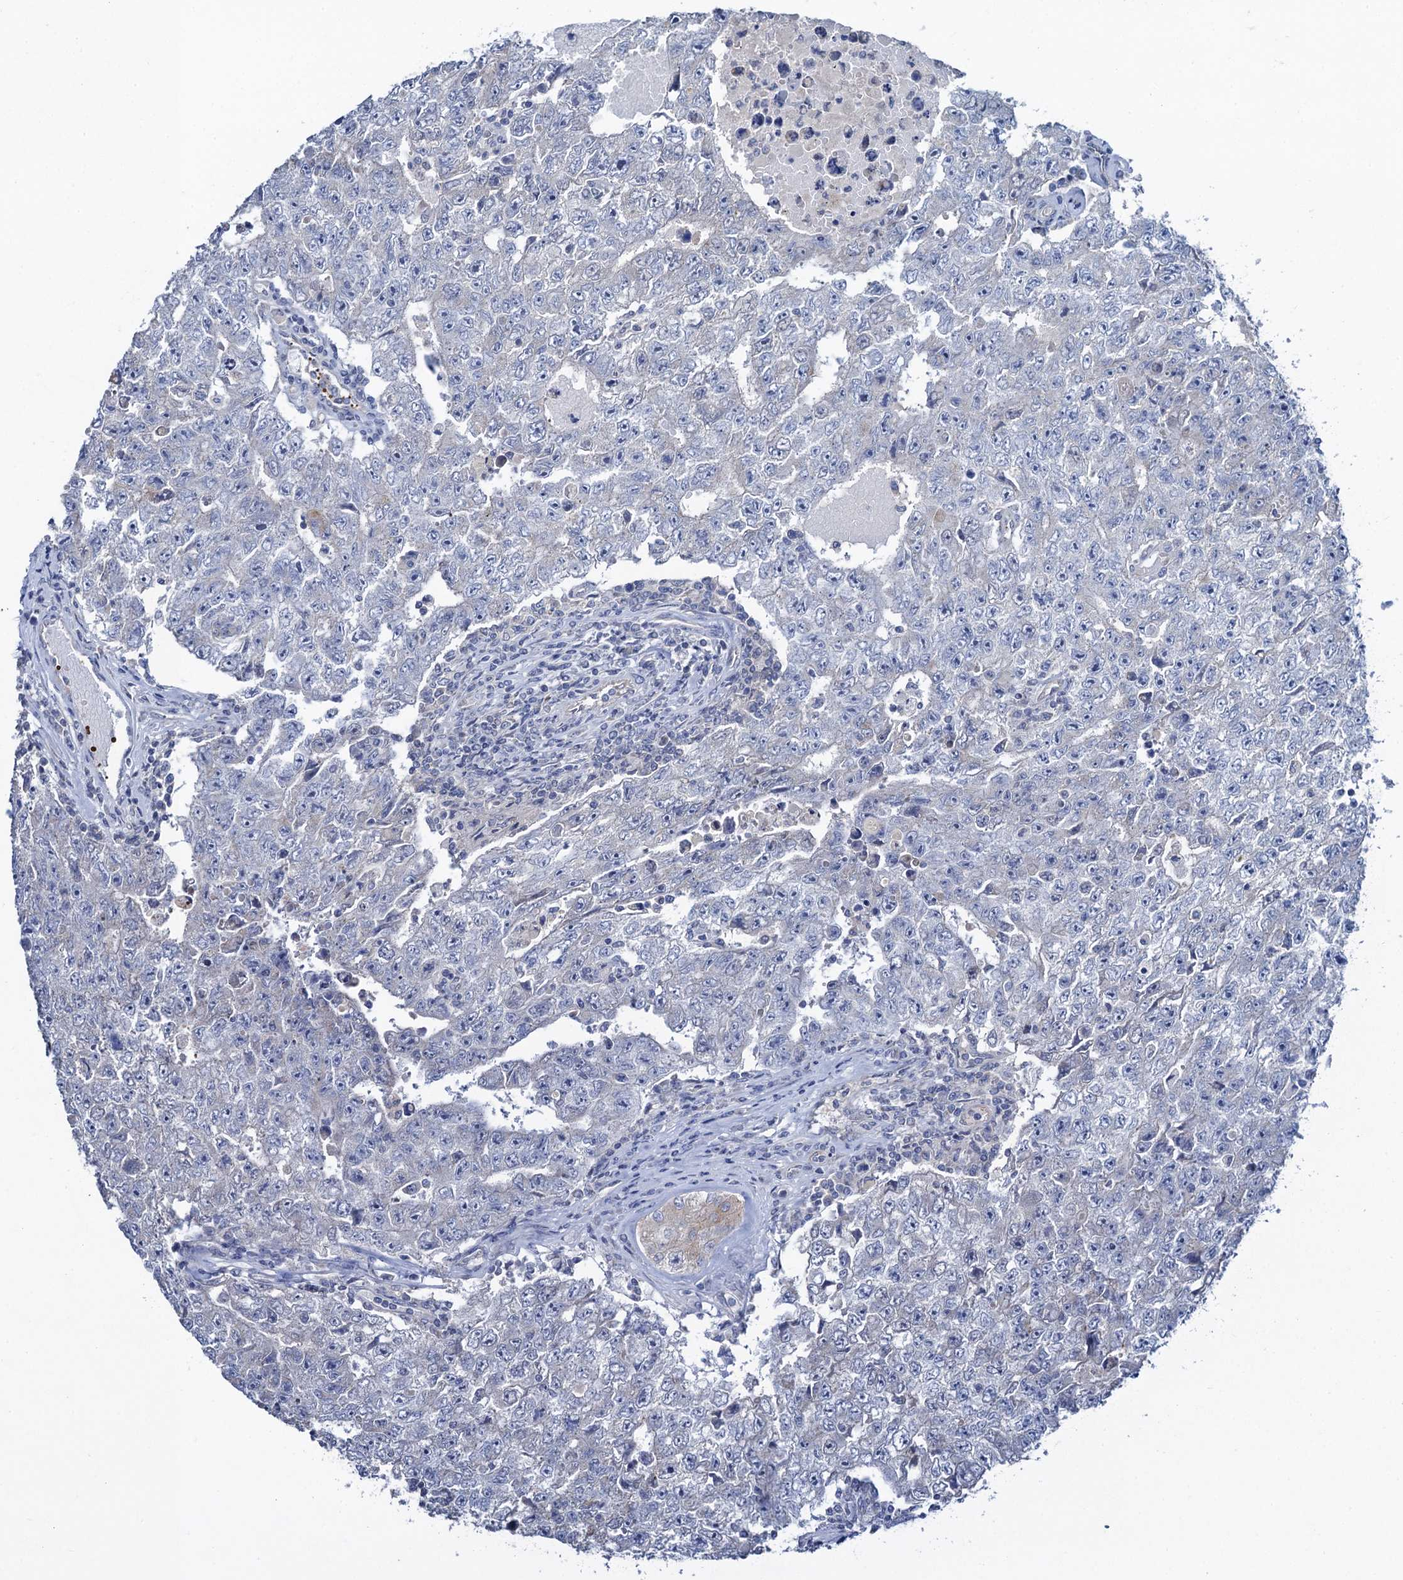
{"staining": {"intensity": "negative", "quantity": "none", "location": "none"}, "tissue": "testis cancer", "cell_type": "Tumor cells", "image_type": "cancer", "snomed": [{"axis": "morphology", "description": "Carcinoma, Embryonal, NOS"}, {"axis": "topography", "description": "Testis"}], "caption": "Immunohistochemical staining of human testis cancer displays no significant positivity in tumor cells.", "gene": "PLLP", "patient": {"sex": "male", "age": 17}}